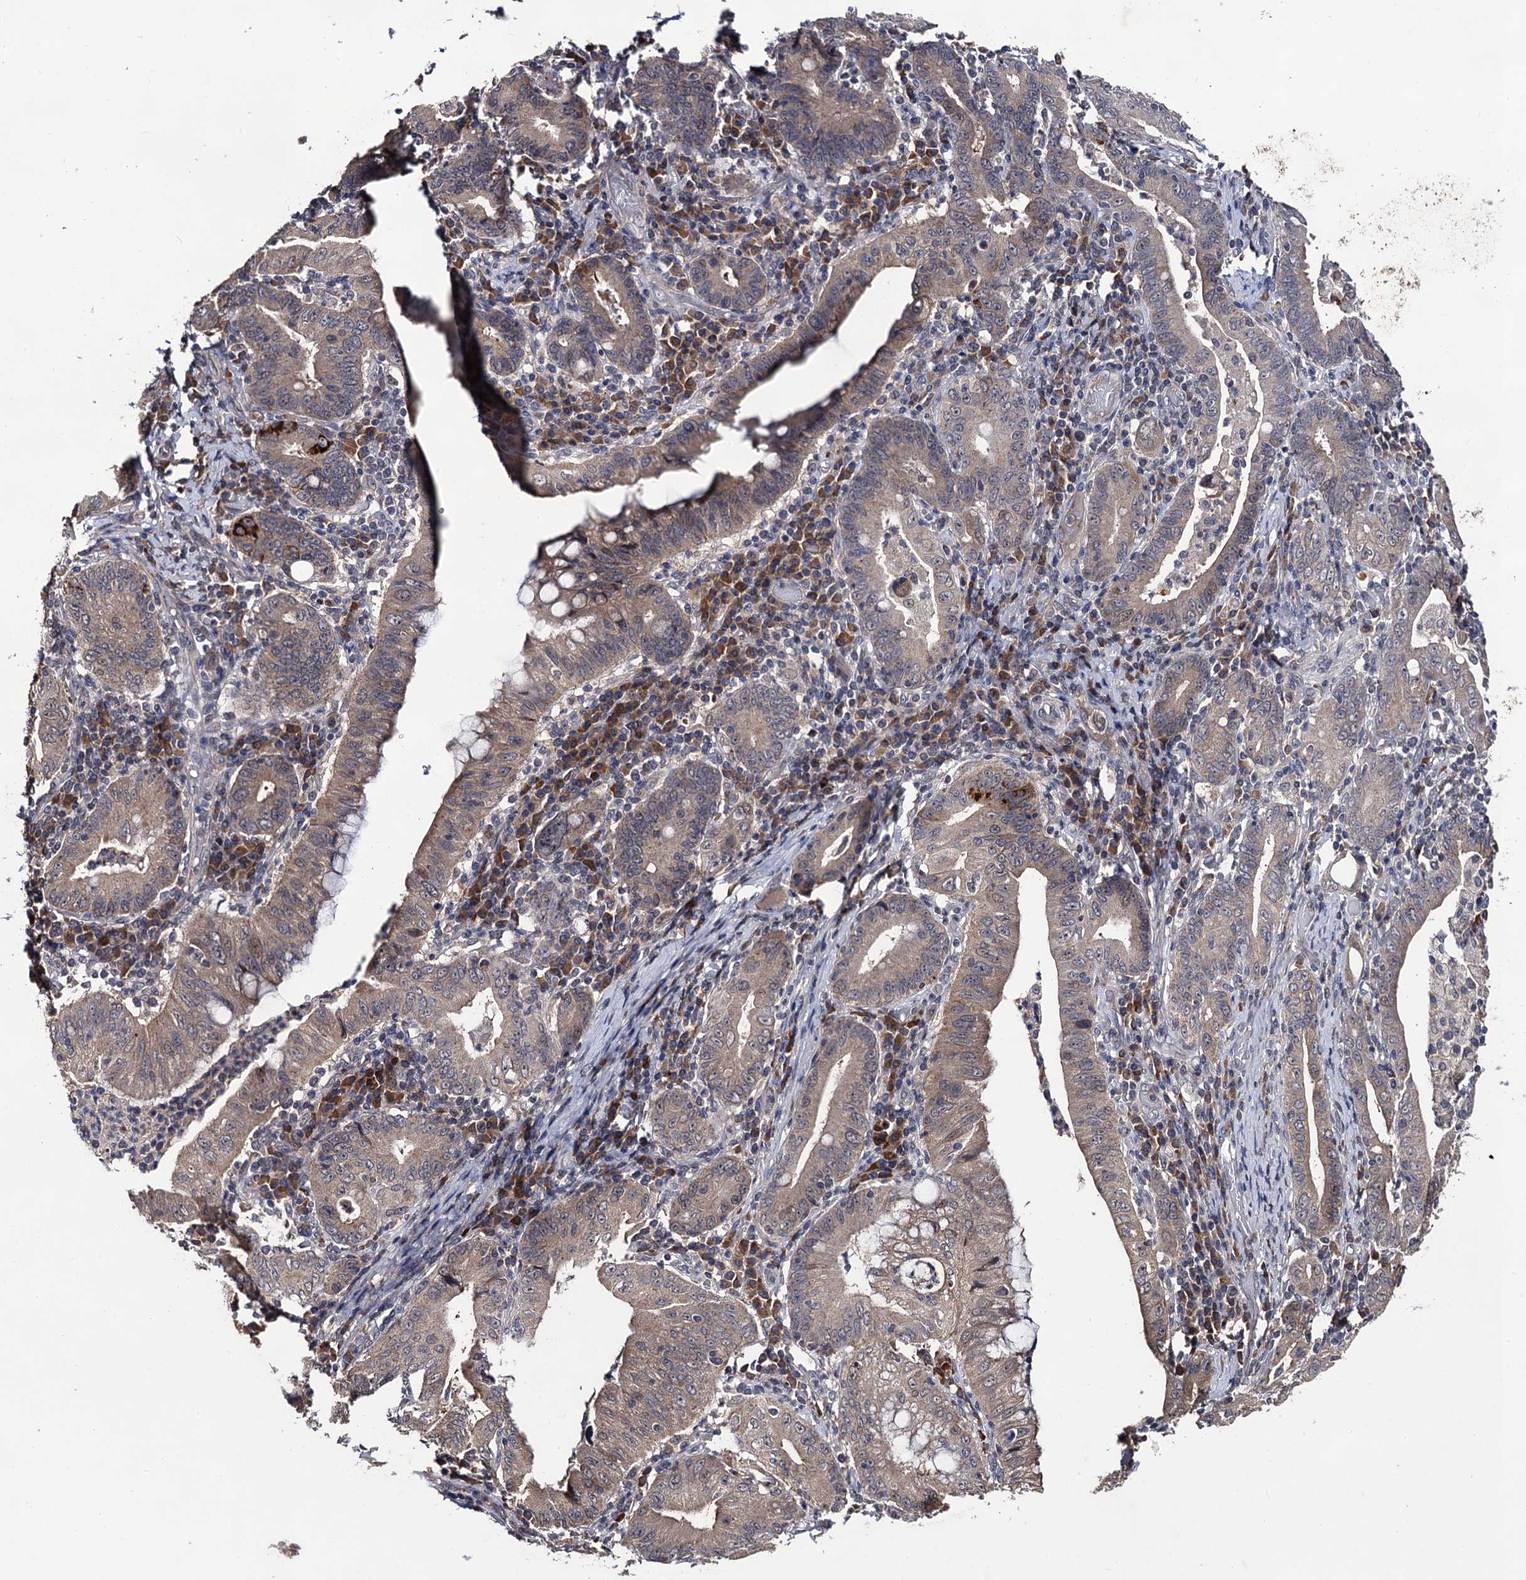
{"staining": {"intensity": "weak", "quantity": "25%-75%", "location": "cytoplasmic/membranous"}, "tissue": "stomach cancer", "cell_type": "Tumor cells", "image_type": "cancer", "snomed": [{"axis": "morphology", "description": "Normal tissue, NOS"}, {"axis": "morphology", "description": "Adenocarcinoma, NOS"}, {"axis": "topography", "description": "Esophagus"}, {"axis": "topography", "description": "Stomach, upper"}, {"axis": "topography", "description": "Peripheral nerve tissue"}], "caption": "Stomach cancer (adenocarcinoma) stained with a brown dye shows weak cytoplasmic/membranous positive staining in about 25%-75% of tumor cells.", "gene": "LRRC63", "patient": {"sex": "male", "age": 62}}